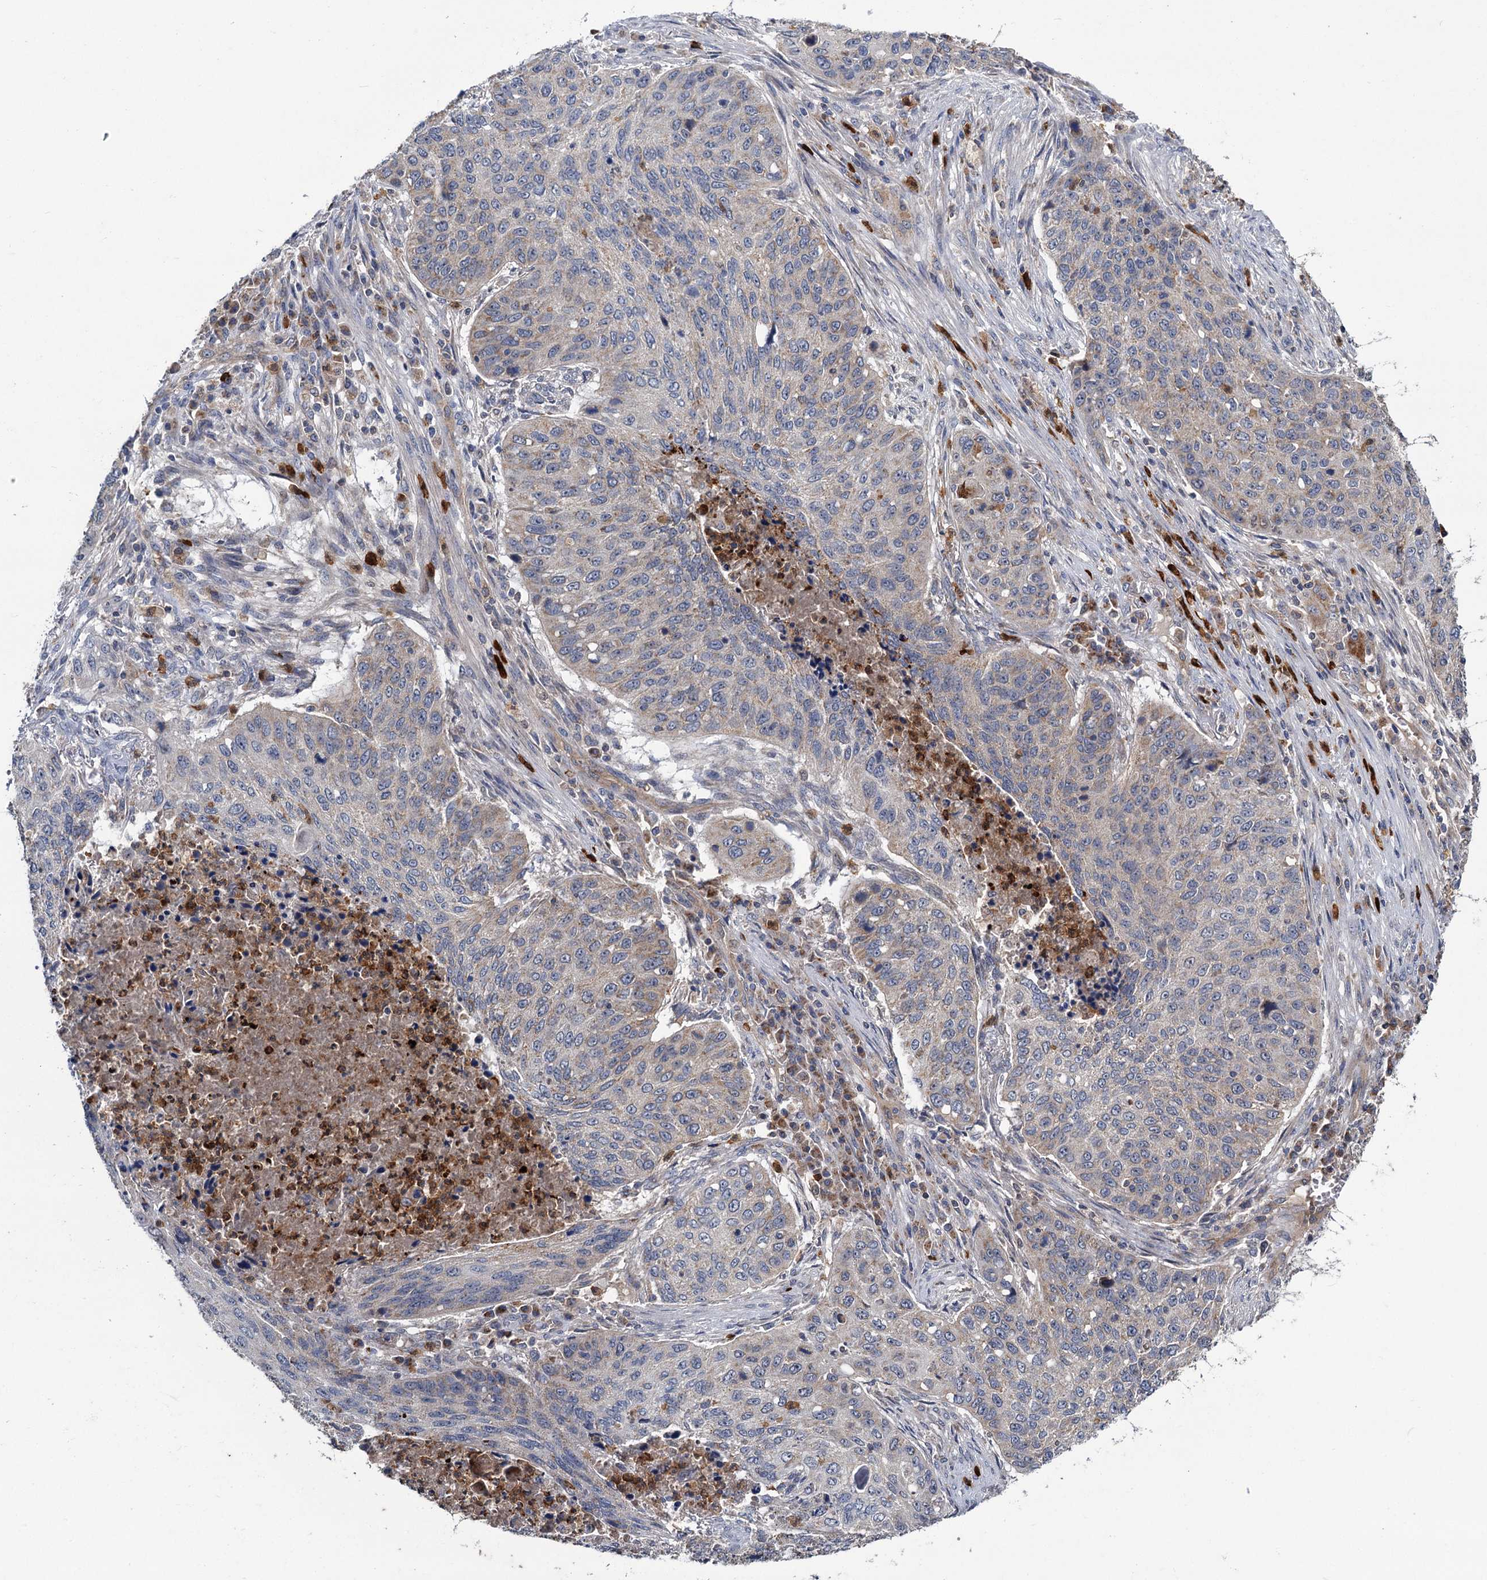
{"staining": {"intensity": "negative", "quantity": "none", "location": "none"}, "tissue": "lung cancer", "cell_type": "Tumor cells", "image_type": "cancer", "snomed": [{"axis": "morphology", "description": "Squamous cell carcinoma, NOS"}, {"axis": "topography", "description": "Lung"}], "caption": "DAB immunohistochemical staining of lung cancer exhibits no significant staining in tumor cells. Nuclei are stained in blue.", "gene": "DYNC2H1", "patient": {"sex": "female", "age": 63}}